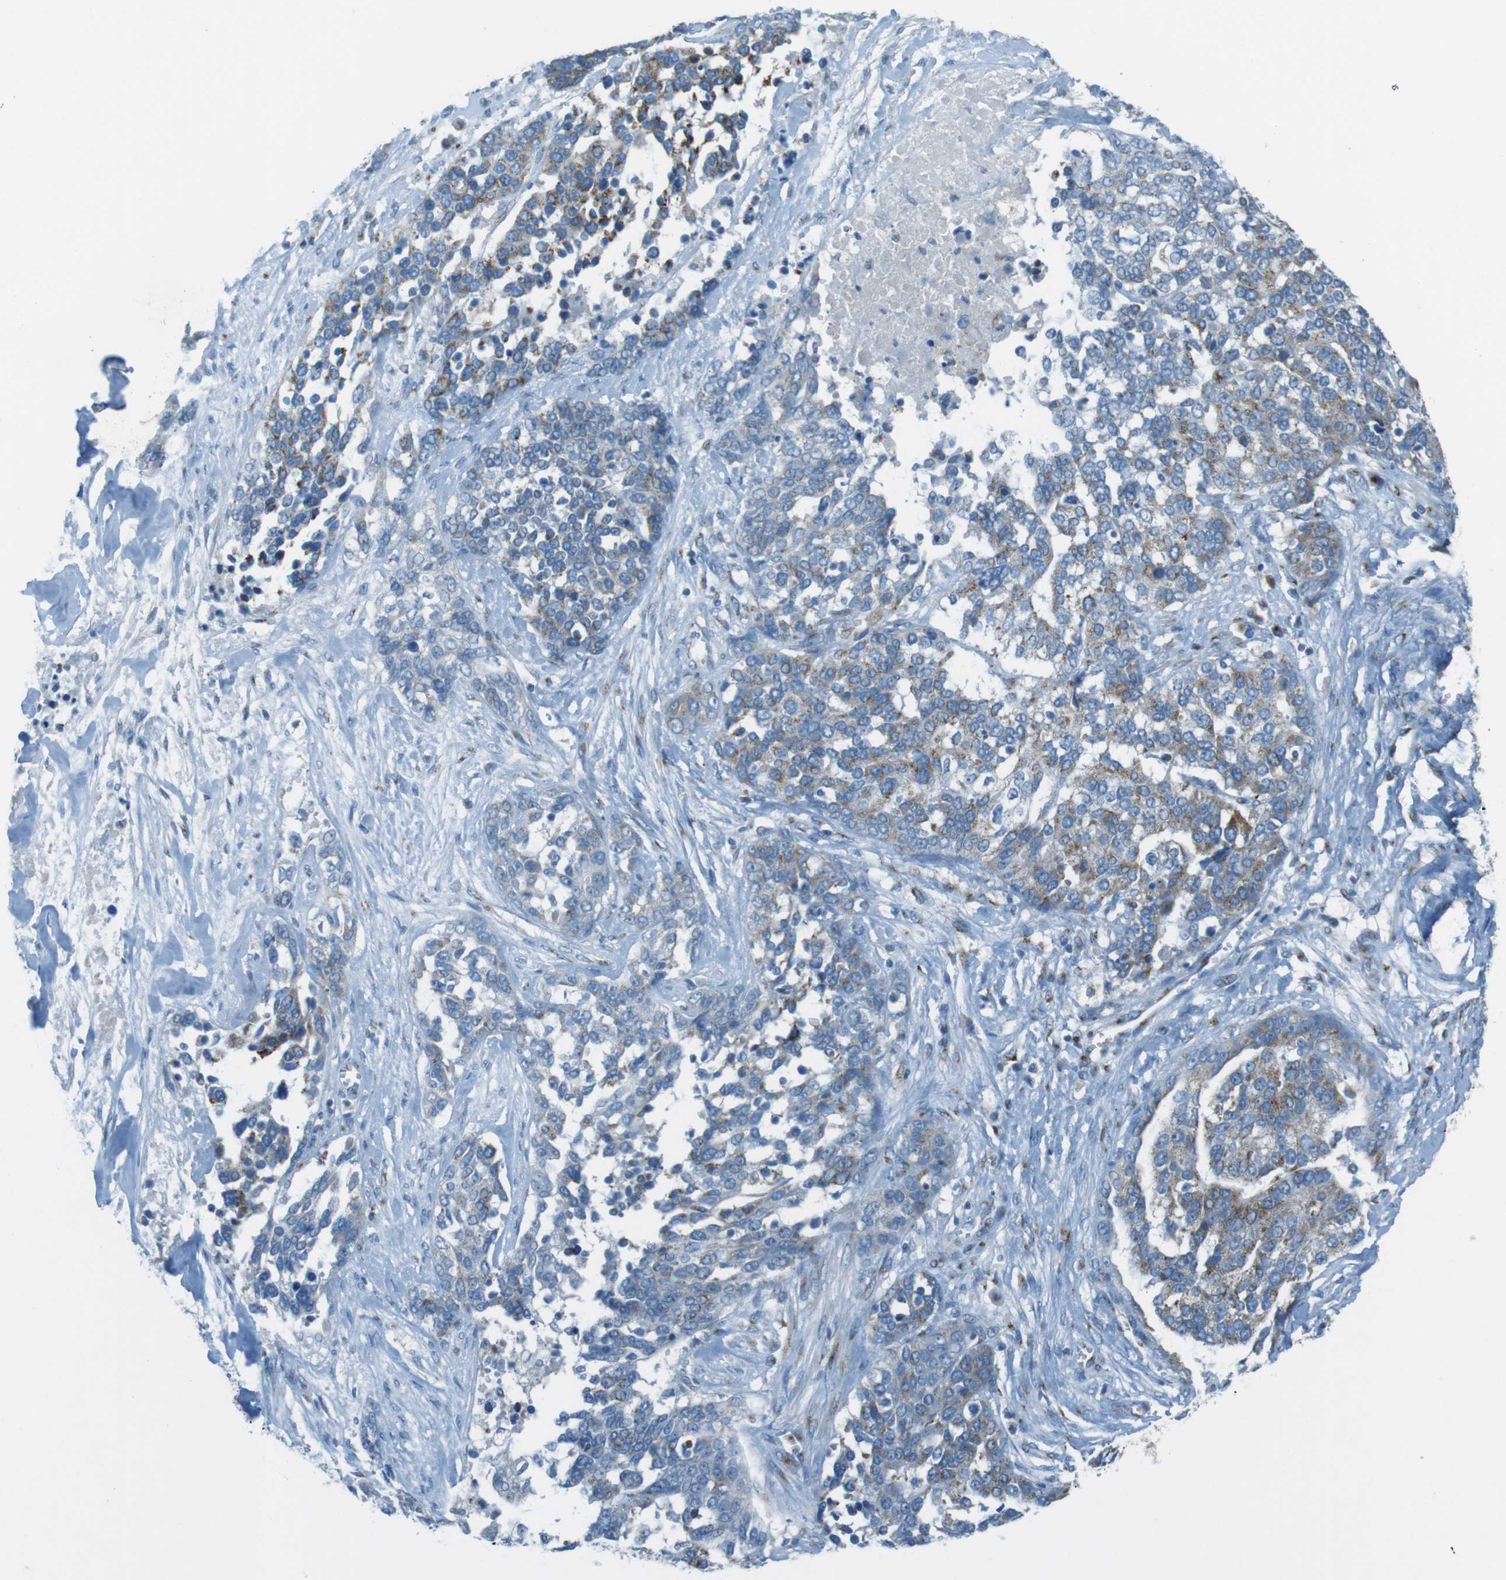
{"staining": {"intensity": "moderate", "quantity": "25%-75%", "location": "cytoplasmic/membranous"}, "tissue": "ovarian cancer", "cell_type": "Tumor cells", "image_type": "cancer", "snomed": [{"axis": "morphology", "description": "Cystadenocarcinoma, serous, NOS"}, {"axis": "topography", "description": "Ovary"}], "caption": "Moderate cytoplasmic/membranous staining for a protein is appreciated in about 25%-75% of tumor cells of ovarian cancer using immunohistochemistry (IHC).", "gene": "TXNDC15", "patient": {"sex": "female", "age": 44}}